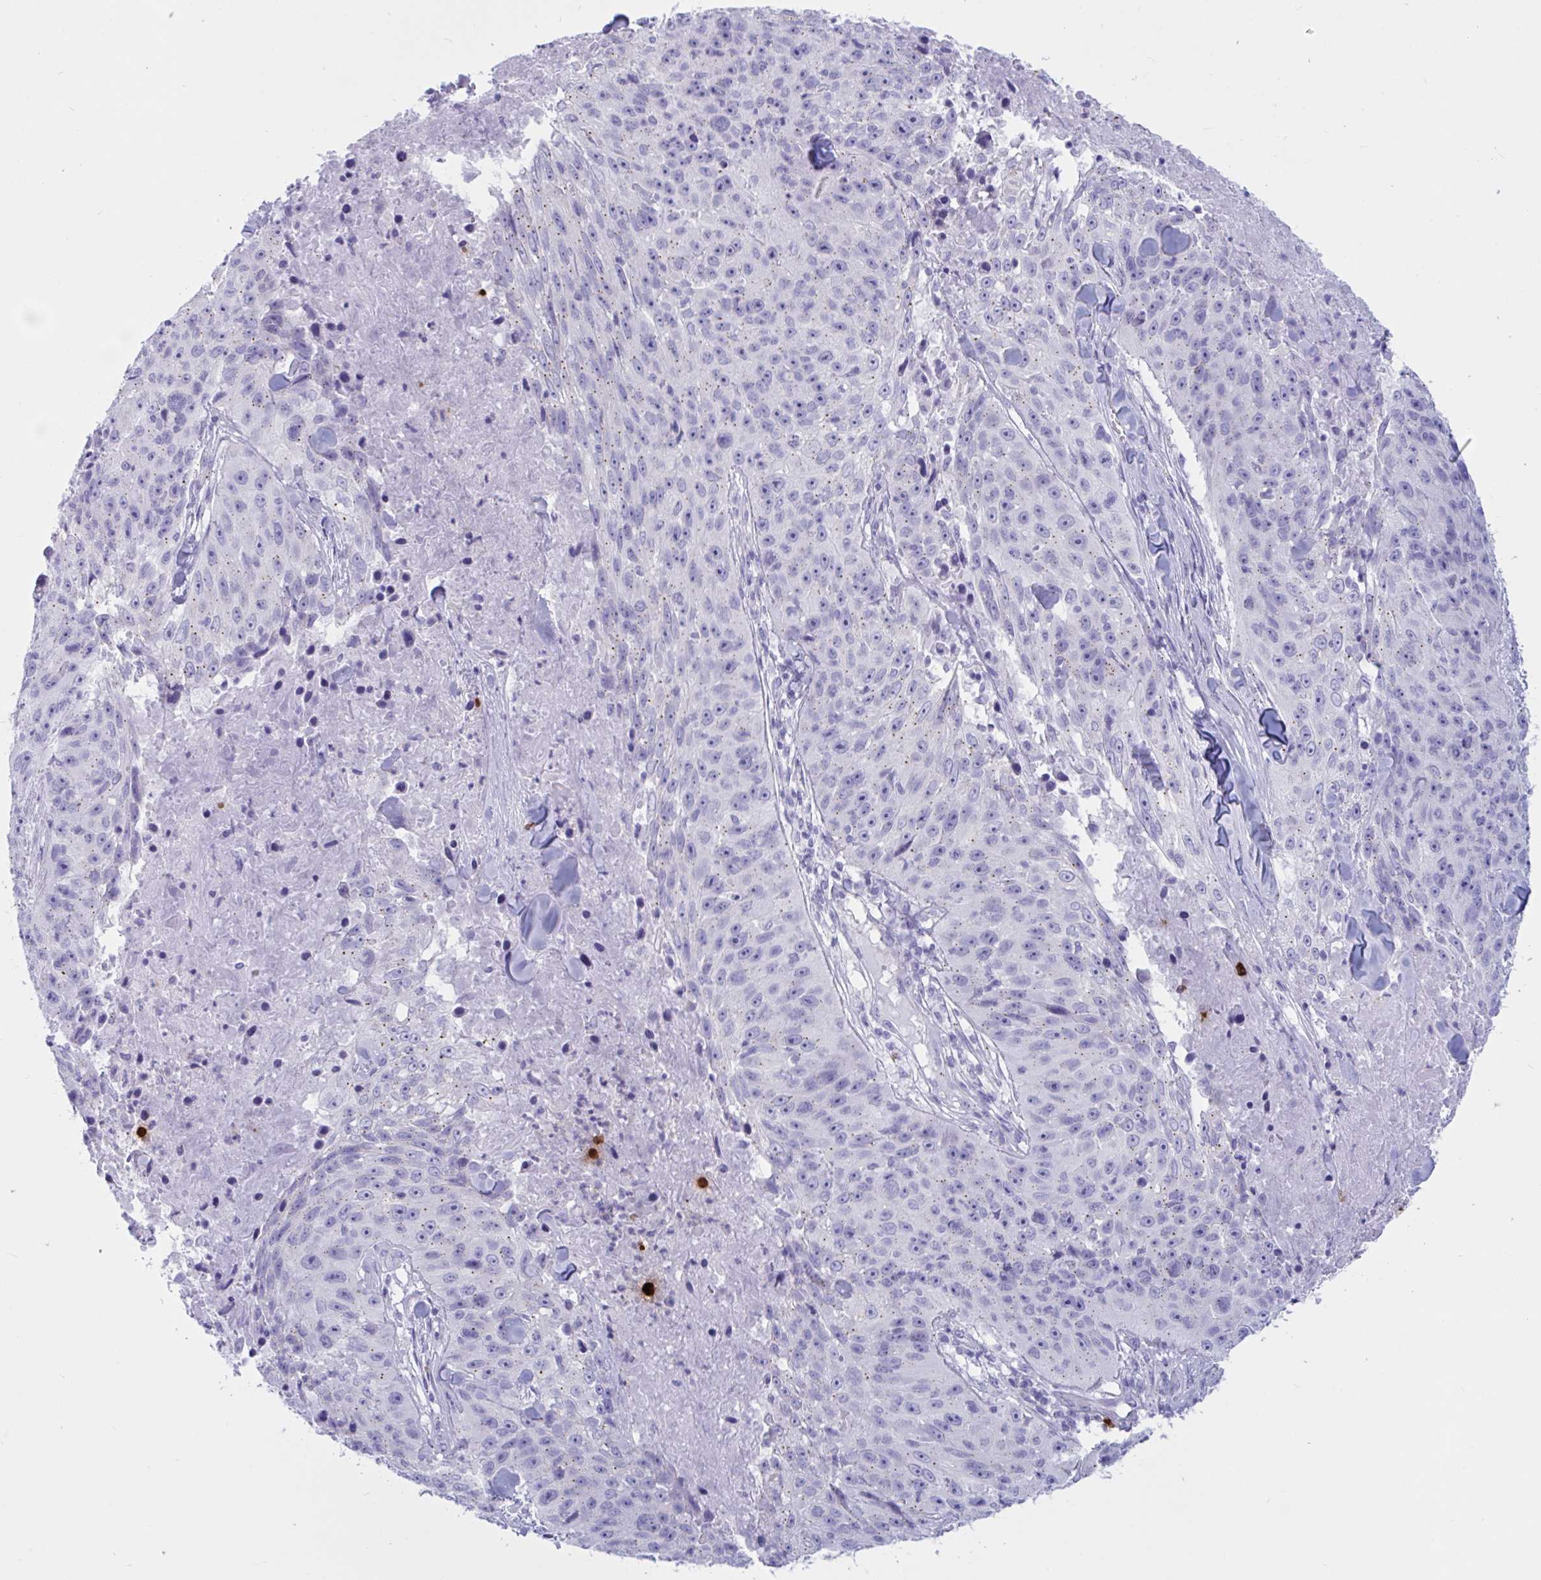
{"staining": {"intensity": "weak", "quantity": "25%-75%", "location": "cytoplasmic/membranous"}, "tissue": "skin cancer", "cell_type": "Tumor cells", "image_type": "cancer", "snomed": [{"axis": "morphology", "description": "Squamous cell carcinoma, NOS"}, {"axis": "topography", "description": "Skin"}], "caption": "A brown stain labels weak cytoplasmic/membranous positivity of a protein in human skin cancer (squamous cell carcinoma) tumor cells.", "gene": "RNASE3", "patient": {"sex": "female", "age": 87}}